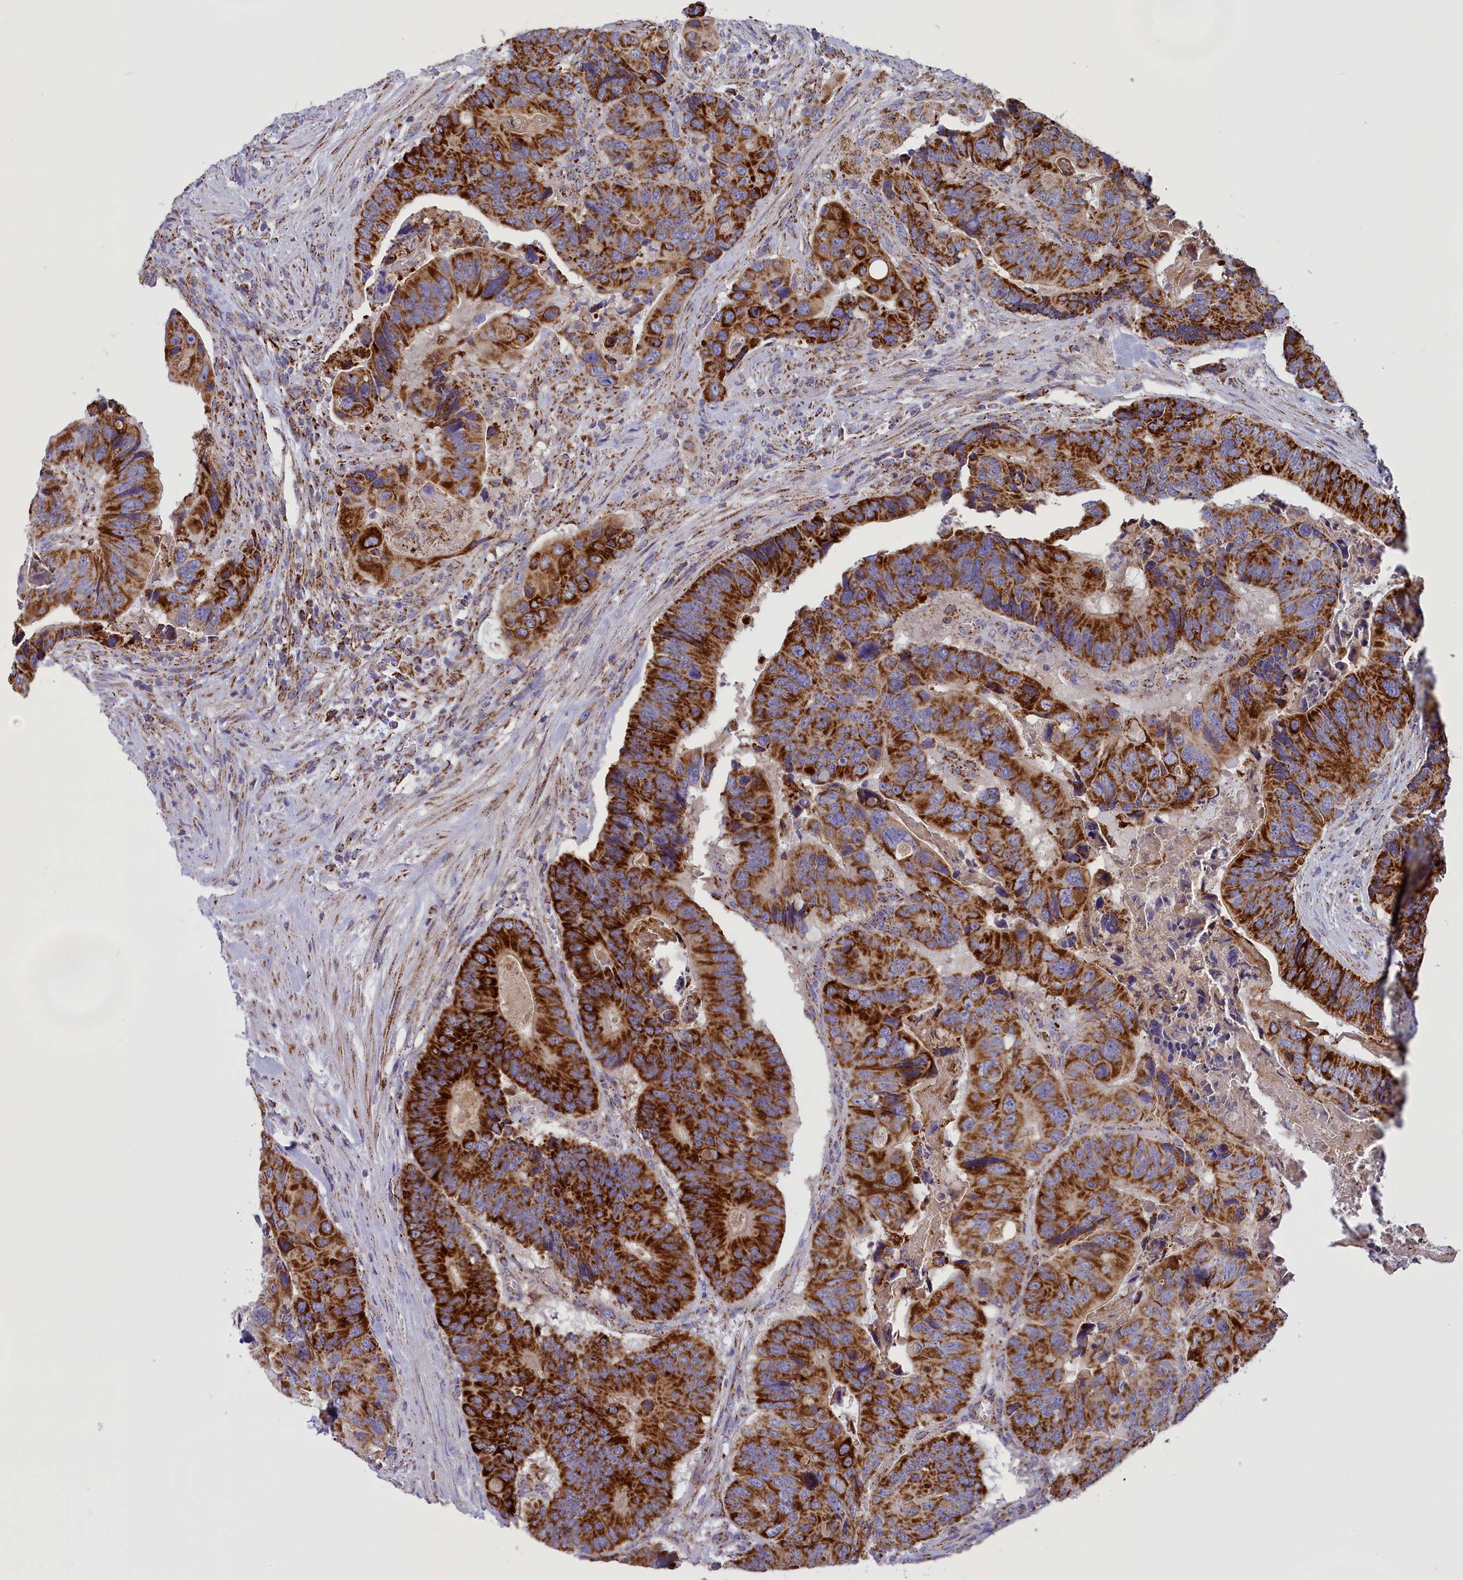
{"staining": {"intensity": "strong", "quantity": ">75%", "location": "cytoplasmic/membranous"}, "tissue": "colorectal cancer", "cell_type": "Tumor cells", "image_type": "cancer", "snomed": [{"axis": "morphology", "description": "Adenocarcinoma, NOS"}, {"axis": "topography", "description": "Colon"}], "caption": "A high-resolution image shows immunohistochemistry staining of adenocarcinoma (colorectal), which displays strong cytoplasmic/membranous positivity in approximately >75% of tumor cells. (IHC, brightfield microscopy, high magnification).", "gene": "ISOC2", "patient": {"sex": "male", "age": 84}}